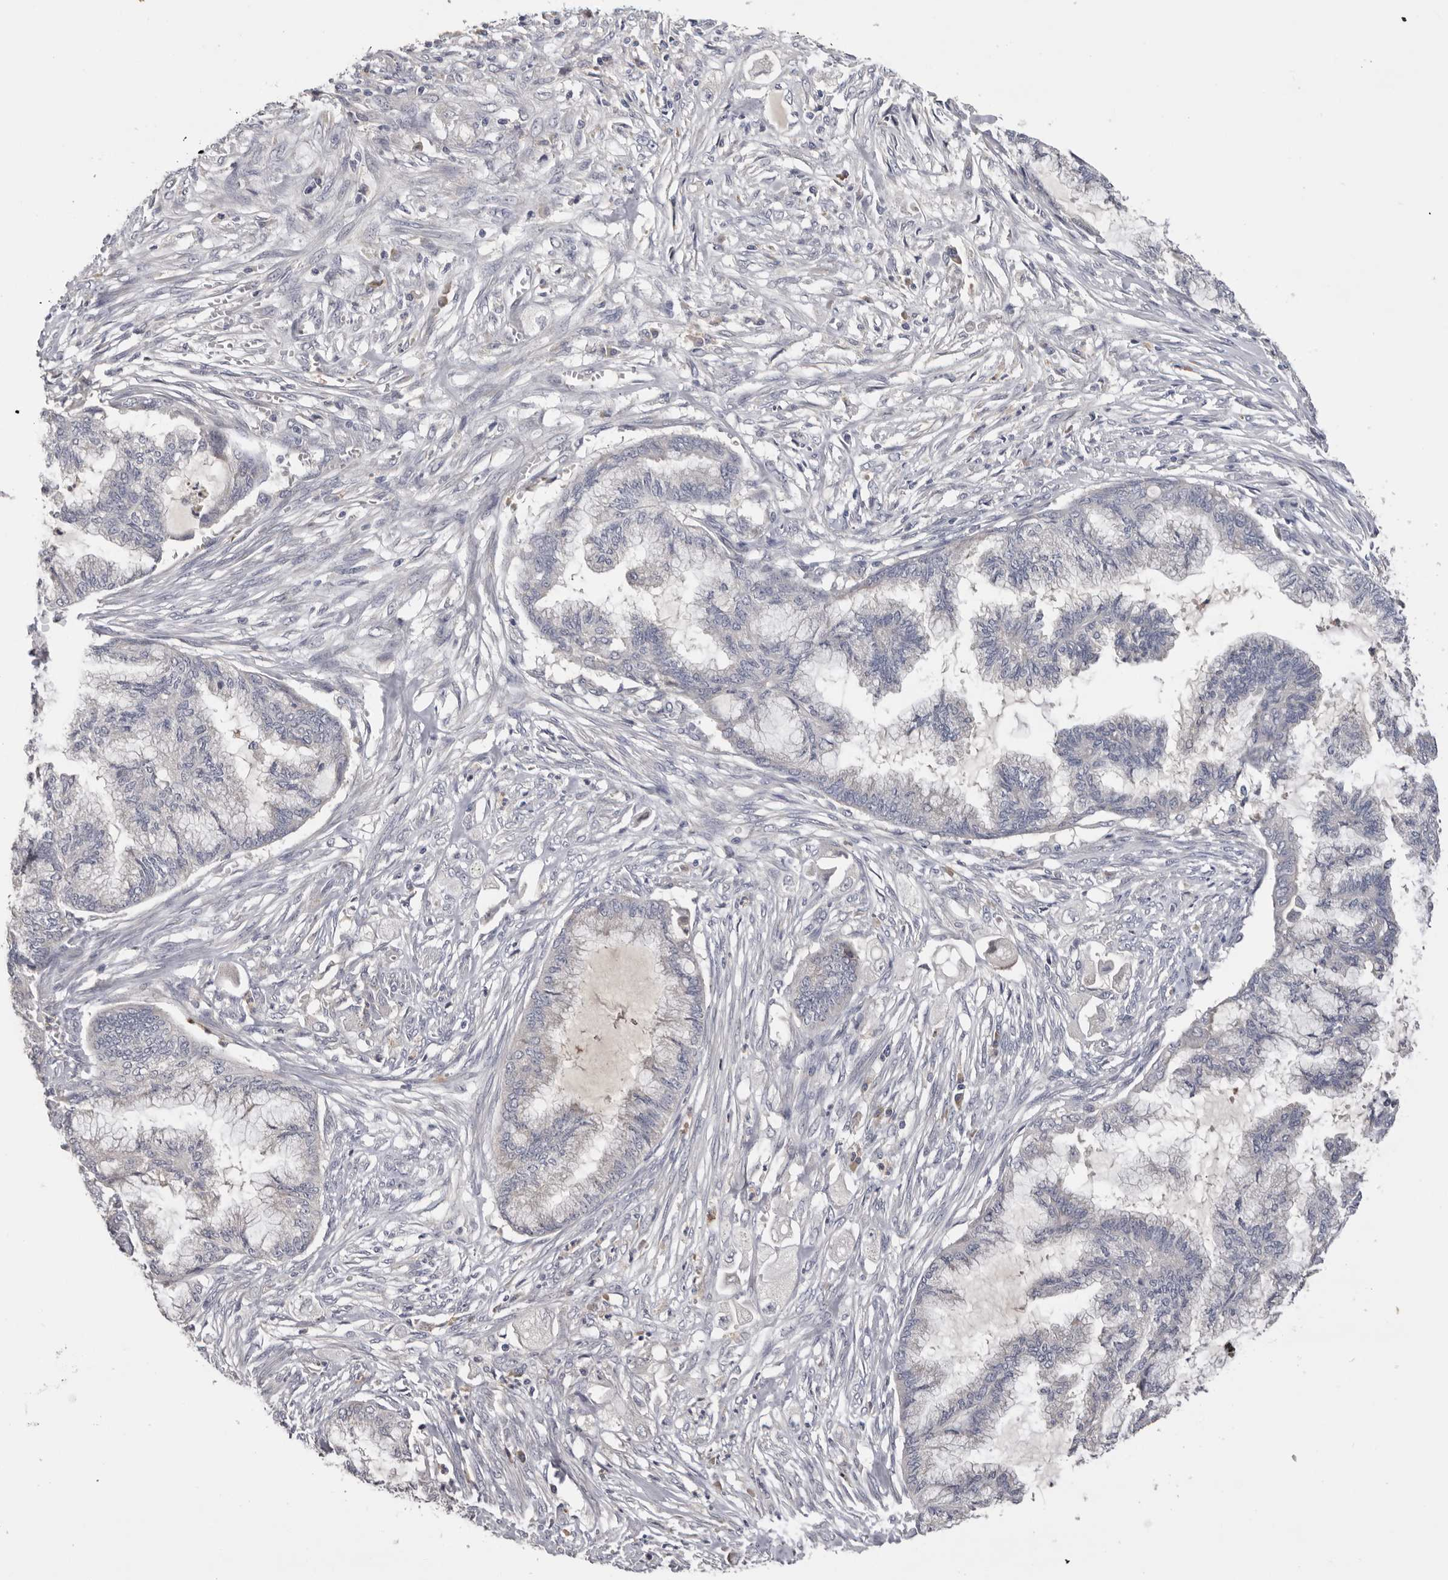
{"staining": {"intensity": "negative", "quantity": "none", "location": "none"}, "tissue": "endometrial cancer", "cell_type": "Tumor cells", "image_type": "cancer", "snomed": [{"axis": "morphology", "description": "Adenocarcinoma, NOS"}, {"axis": "topography", "description": "Endometrium"}], "caption": "A photomicrograph of endometrial cancer (adenocarcinoma) stained for a protein shows no brown staining in tumor cells. The staining is performed using DAB (3,3'-diaminobenzidine) brown chromogen with nuclei counter-stained in using hematoxylin.", "gene": "KIF2B", "patient": {"sex": "female", "age": 86}}